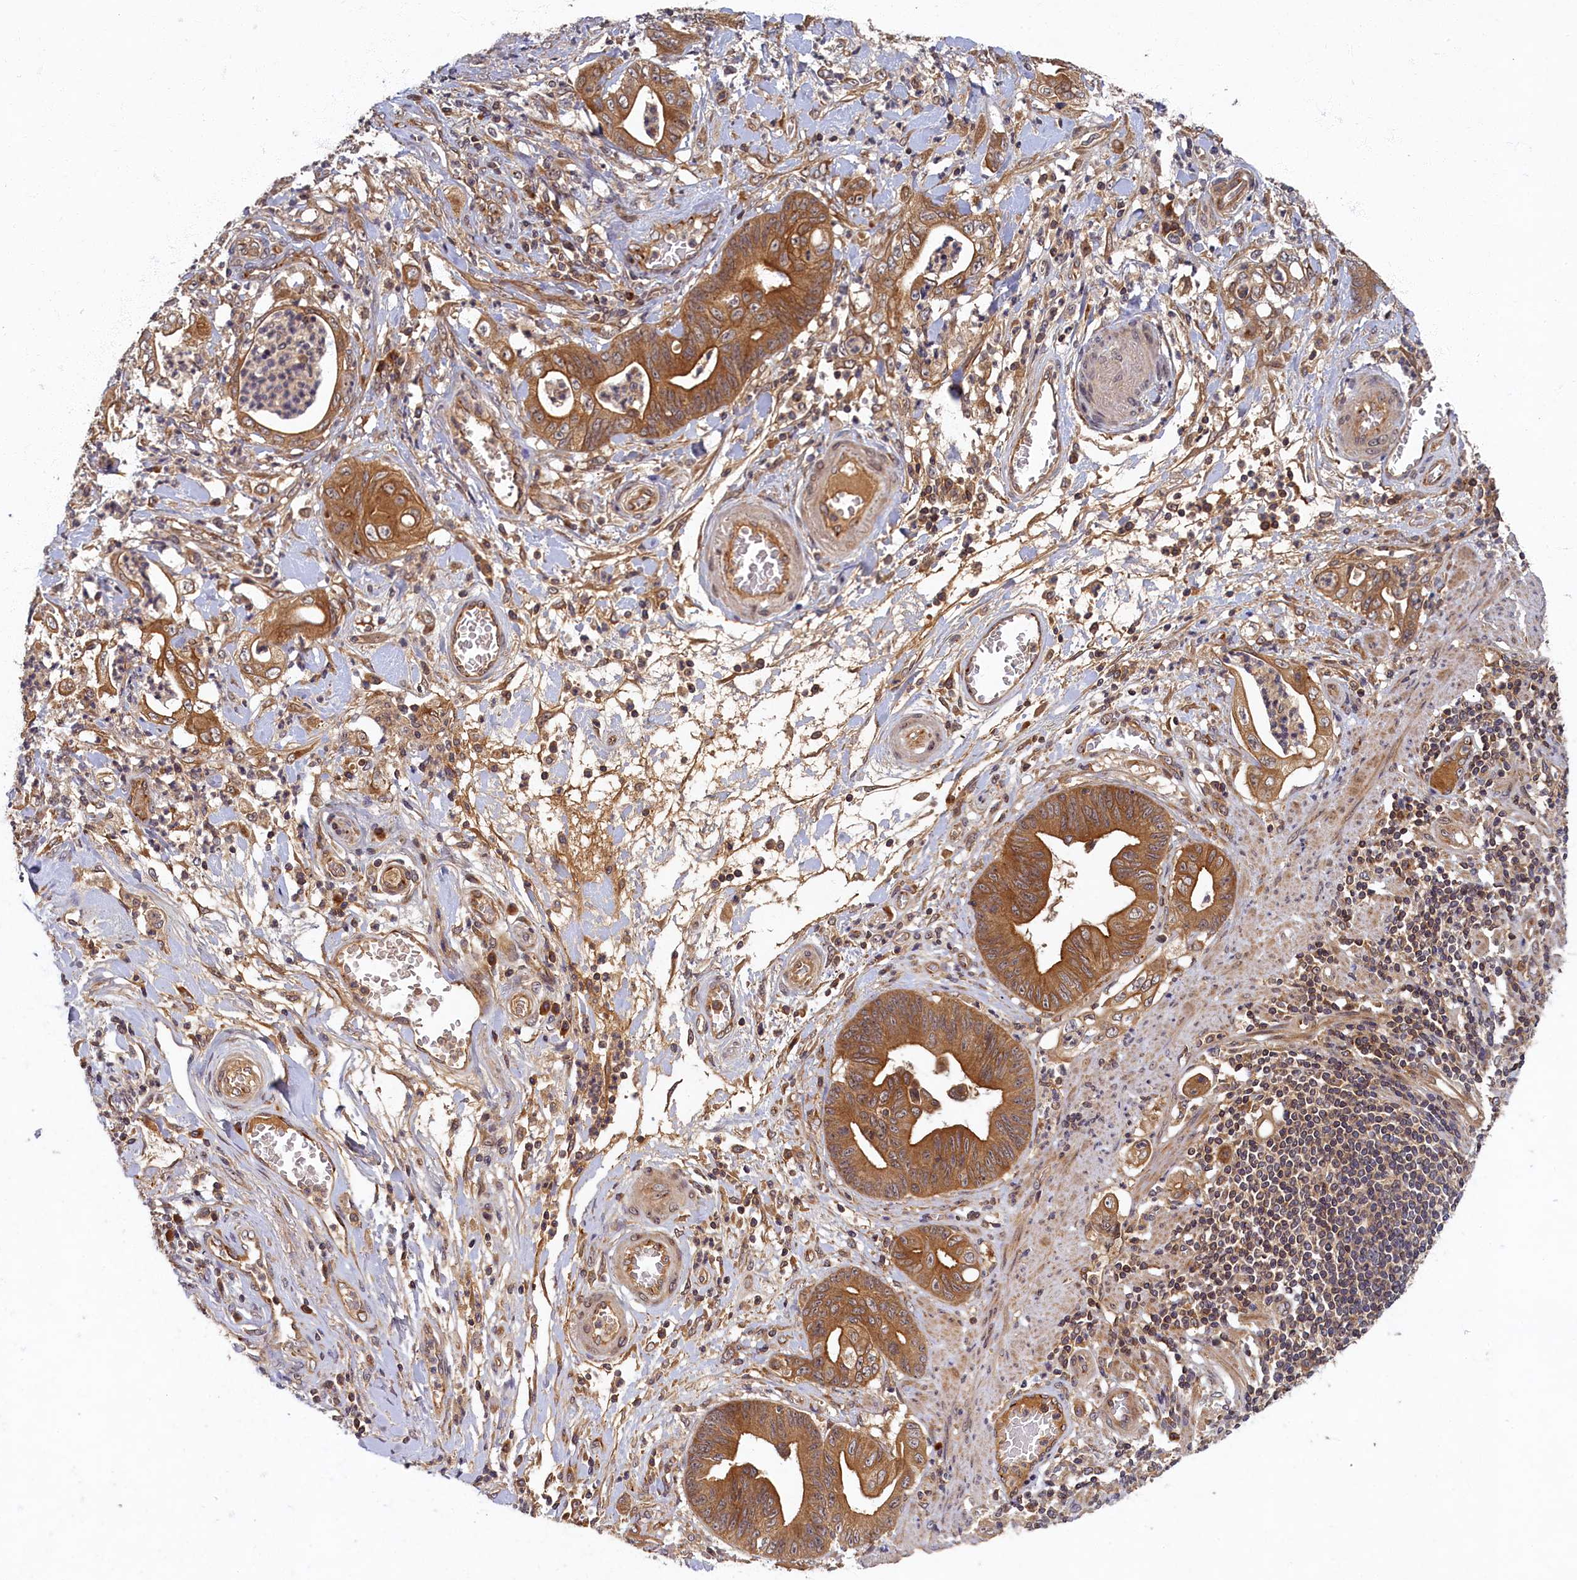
{"staining": {"intensity": "moderate", "quantity": ">75%", "location": "cytoplasmic/membranous"}, "tissue": "stomach cancer", "cell_type": "Tumor cells", "image_type": "cancer", "snomed": [{"axis": "morphology", "description": "Adenocarcinoma, NOS"}, {"axis": "topography", "description": "Stomach"}], "caption": "Immunohistochemistry (DAB) staining of stomach cancer displays moderate cytoplasmic/membranous protein expression in about >75% of tumor cells.", "gene": "BICD1", "patient": {"sex": "female", "age": 73}}